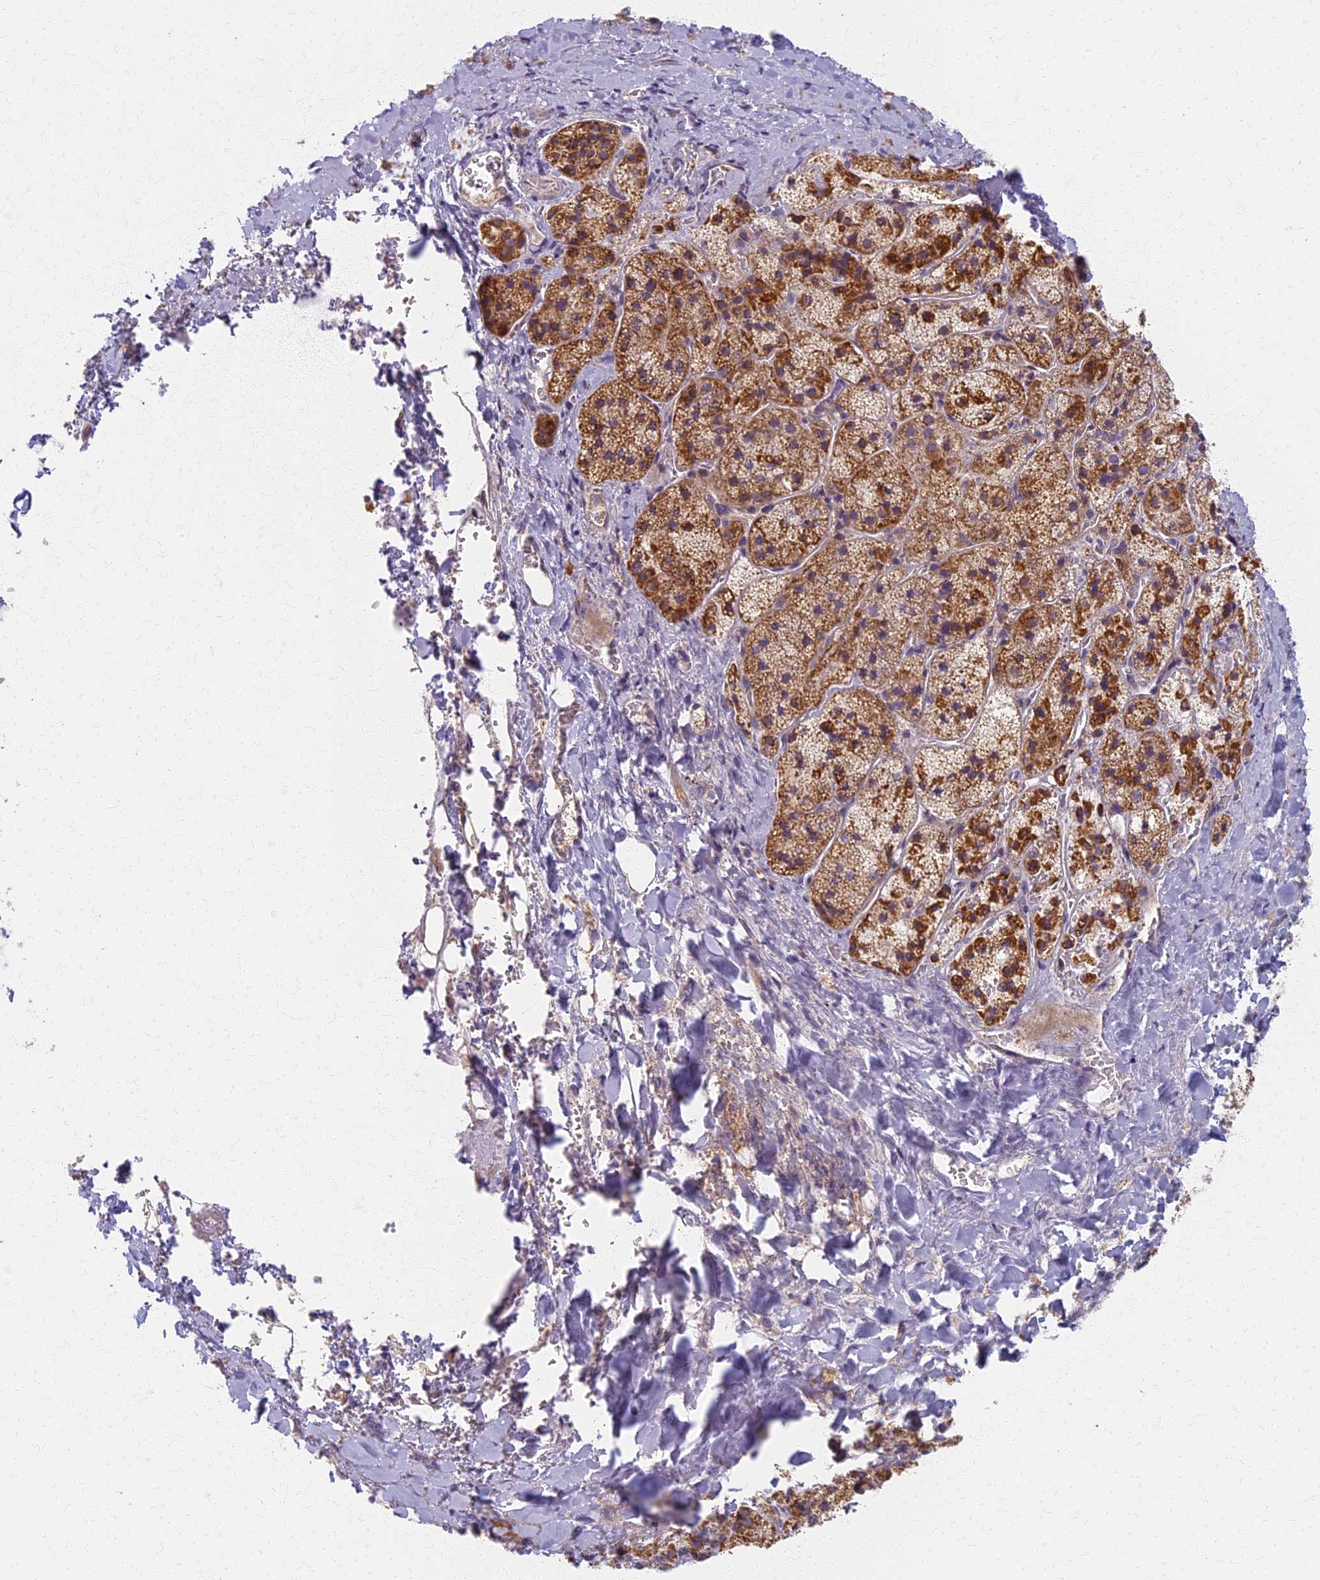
{"staining": {"intensity": "moderate", "quantity": ">75%", "location": "cytoplasmic/membranous"}, "tissue": "adrenal gland", "cell_type": "Glandular cells", "image_type": "normal", "snomed": [{"axis": "morphology", "description": "Normal tissue, NOS"}, {"axis": "topography", "description": "Adrenal gland"}], "caption": "A high-resolution histopathology image shows IHC staining of unremarkable adrenal gland, which demonstrates moderate cytoplasmic/membranous expression in about >75% of glandular cells.", "gene": "MRPS25", "patient": {"sex": "female", "age": 44}}